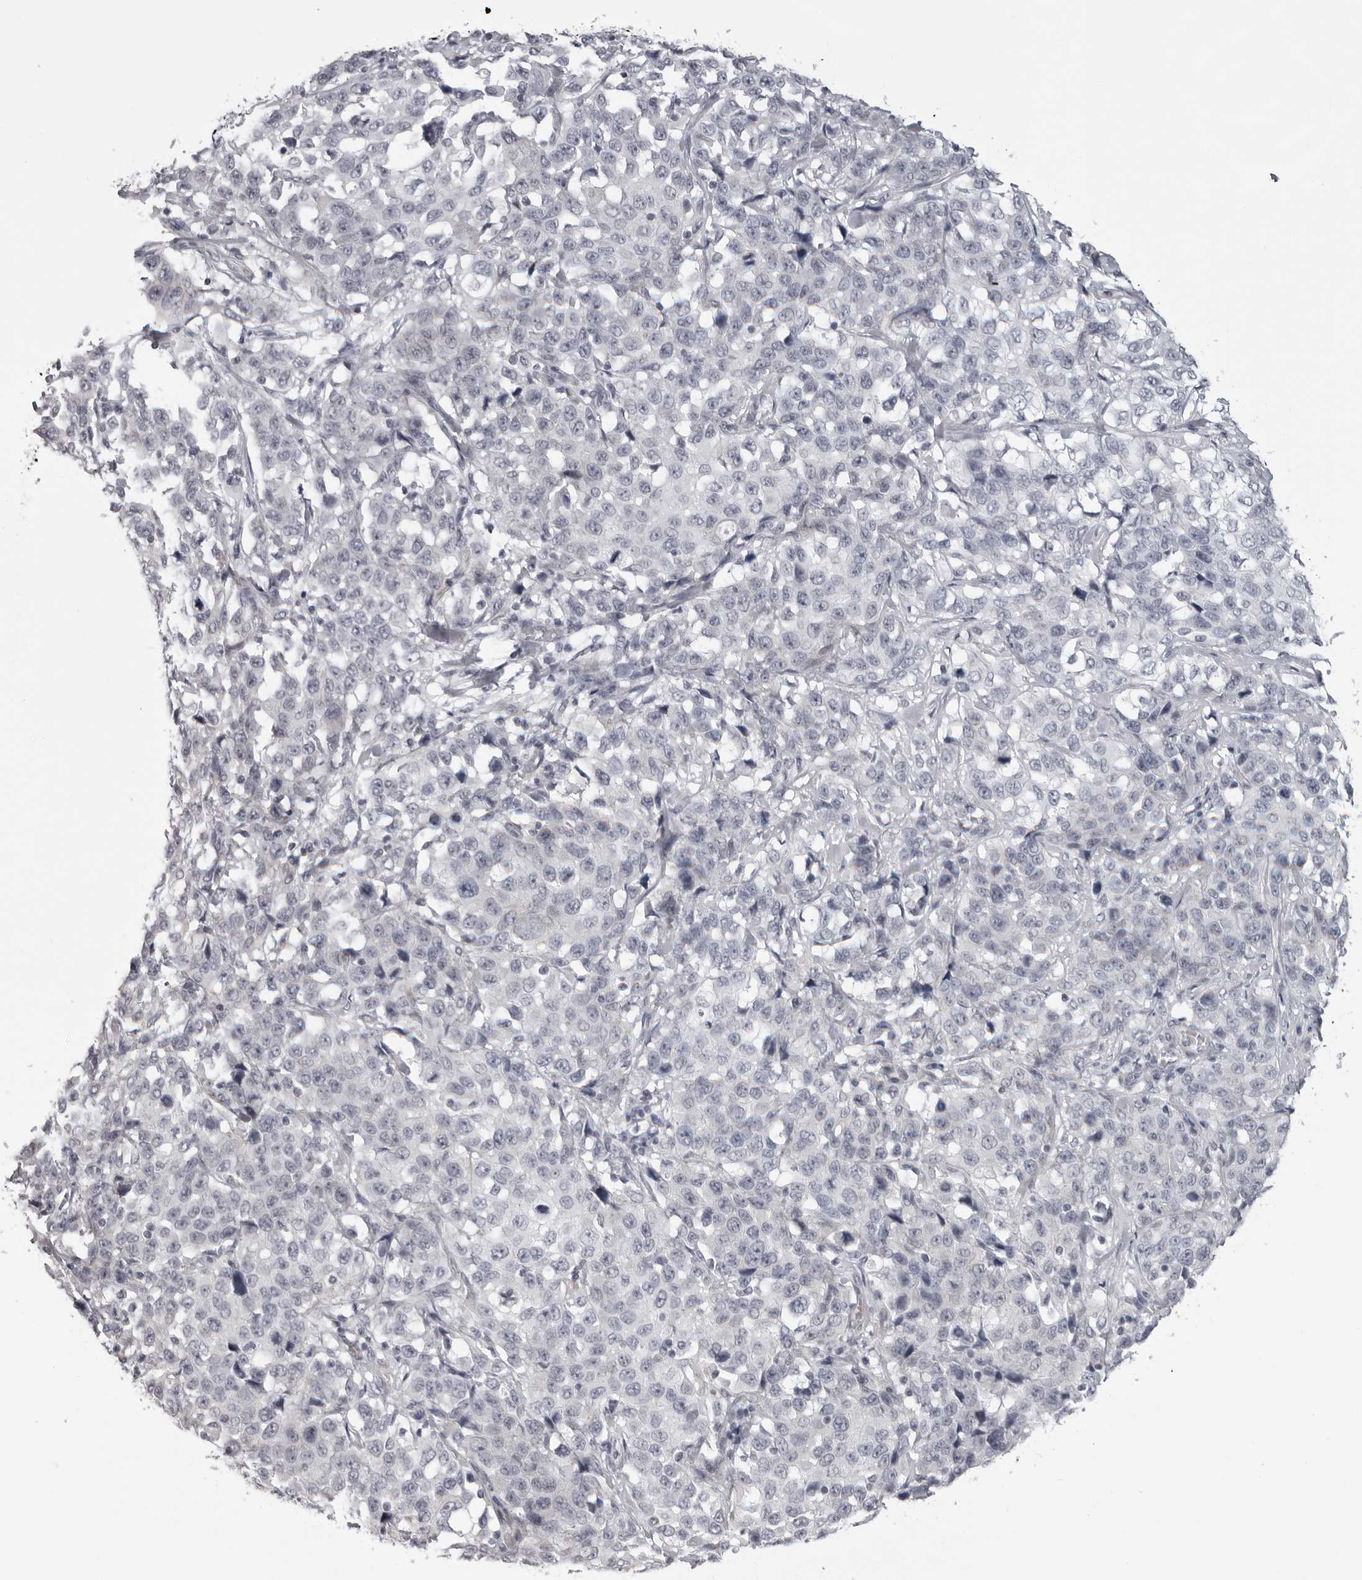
{"staining": {"intensity": "negative", "quantity": "none", "location": "none"}, "tissue": "stomach cancer", "cell_type": "Tumor cells", "image_type": "cancer", "snomed": [{"axis": "morphology", "description": "Normal tissue, NOS"}, {"axis": "morphology", "description": "Adenocarcinoma, NOS"}, {"axis": "topography", "description": "Stomach"}], "caption": "Immunohistochemistry of human stomach cancer (adenocarcinoma) exhibits no expression in tumor cells.", "gene": "DNALI1", "patient": {"sex": "male", "age": 48}}